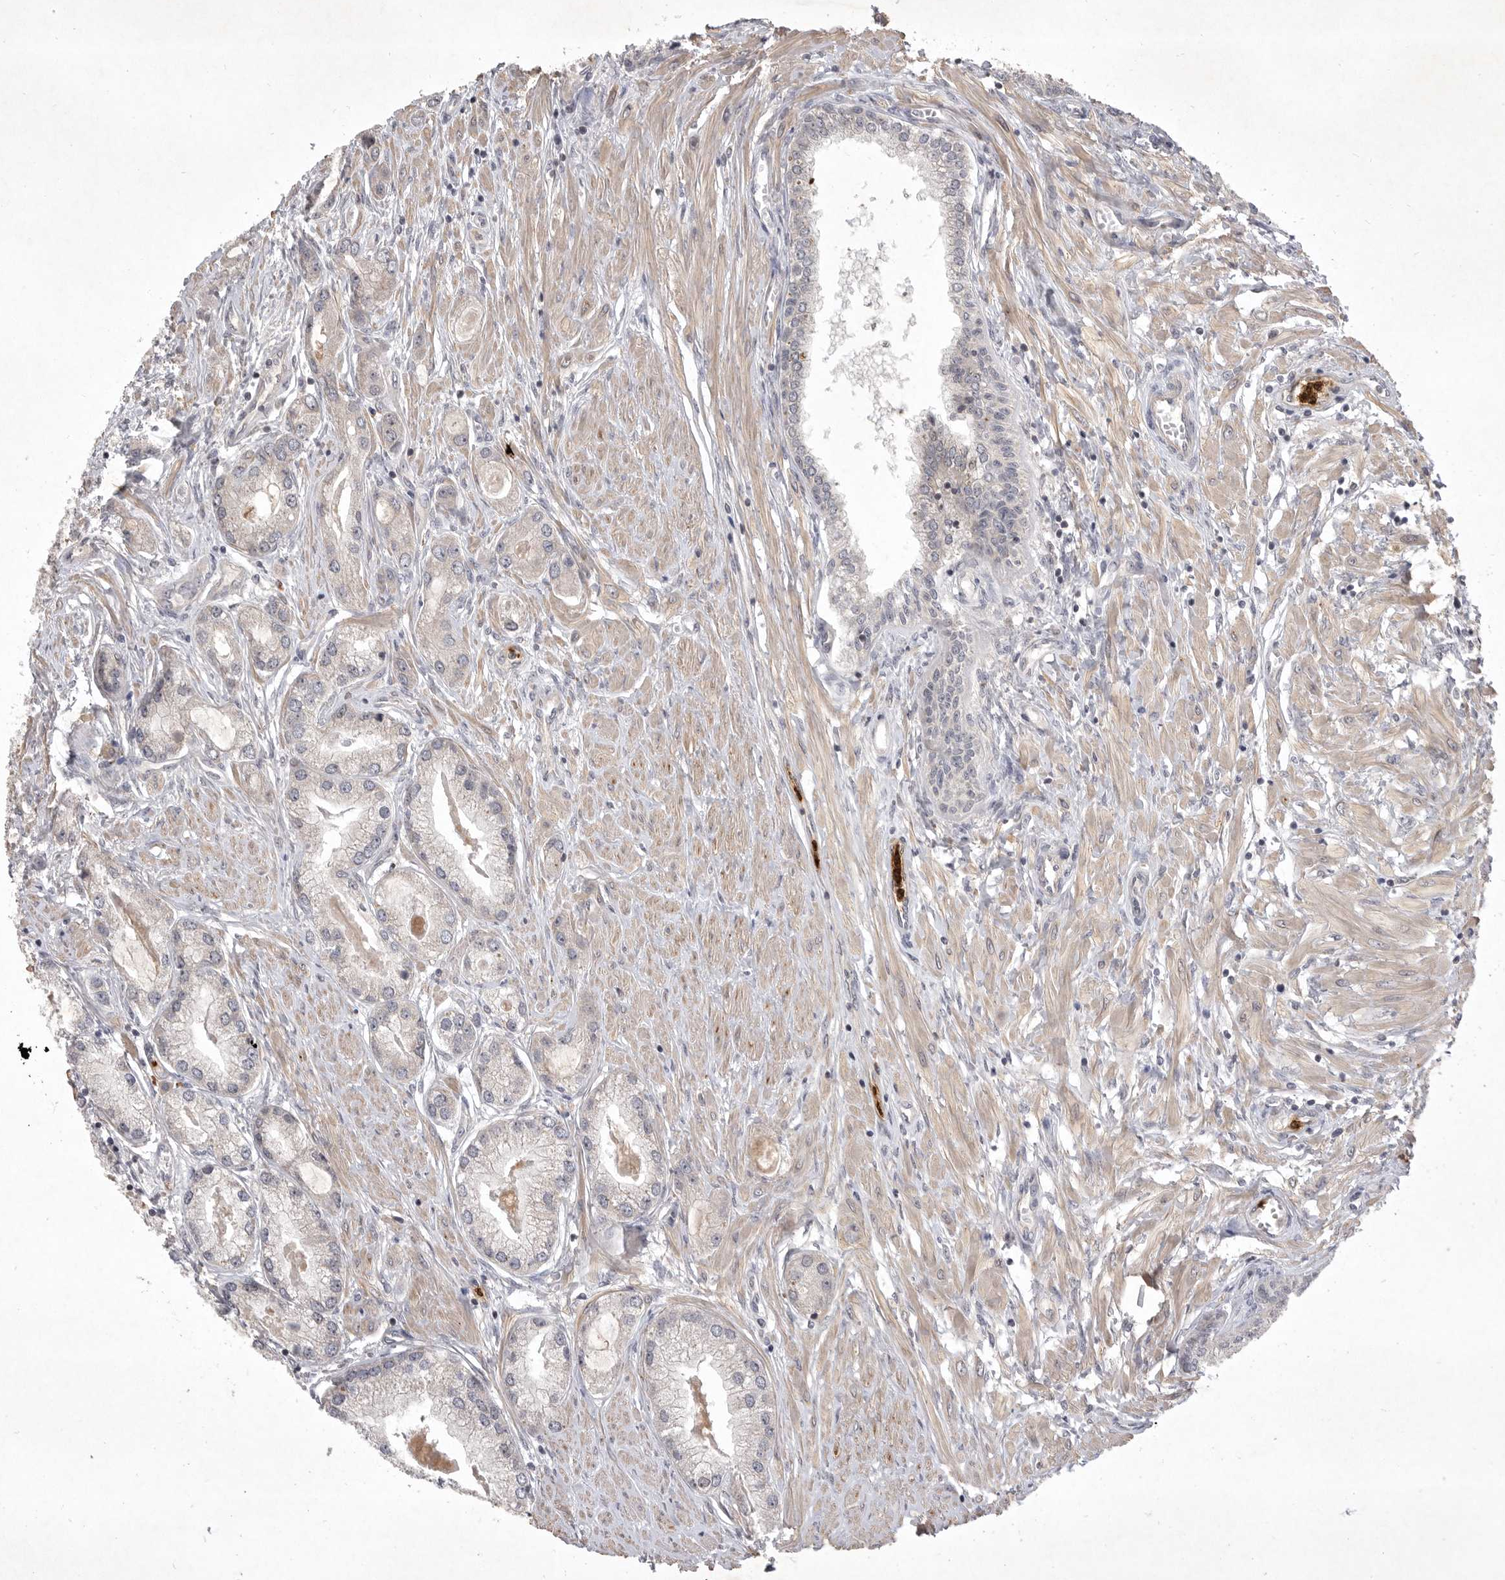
{"staining": {"intensity": "negative", "quantity": "none", "location": "none"}, "tissue": "prostate cancer", "cell_type": "Tumor cells", "image_type": "cancer", "snomed": [{"axis": "morphology", "description": "Adenocarcinoma, Low grade"}, {"axis": "topography", "description": "Prostate"}], "caption": "Histopathology image shows no significant protein positivity in tumor cells of low-grade adenocarcinoma (prostate).", "gene": "UBE3D", "patient": {"sex": "male", "age": 62}}